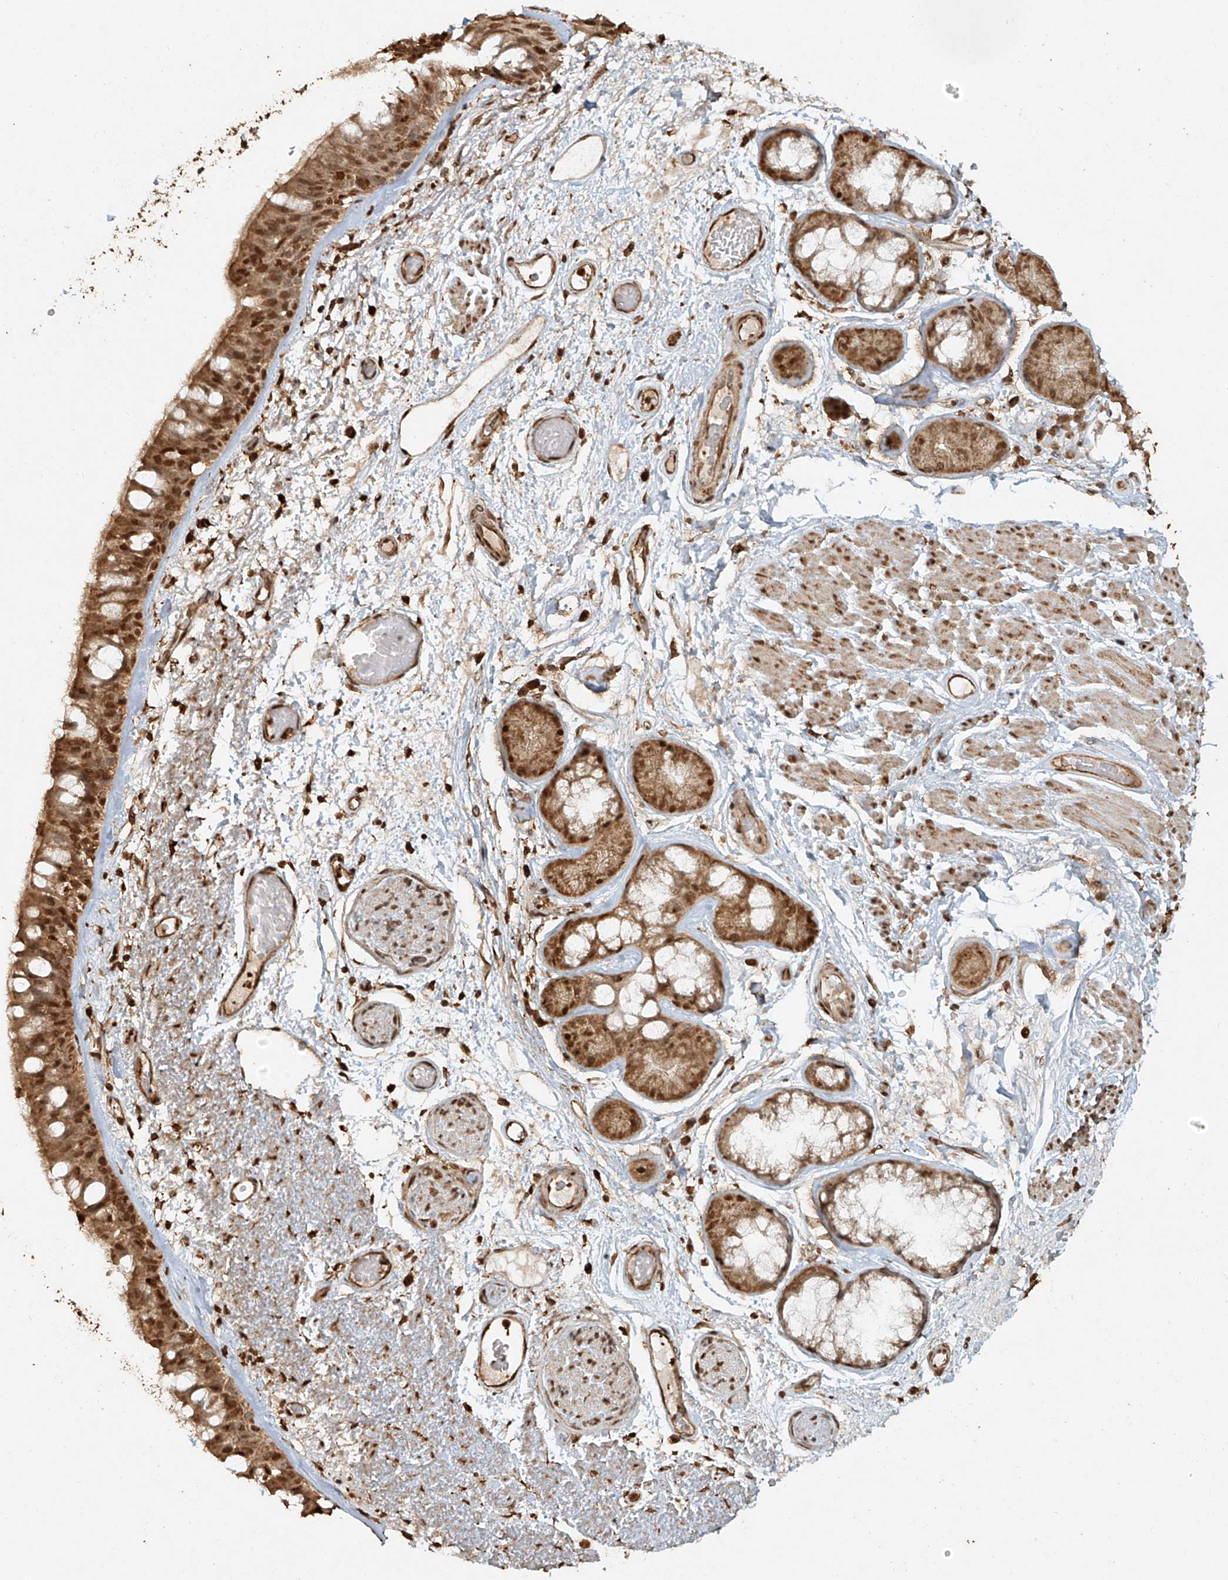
{"staining": {"intensity": "moderate", "quantity": ">75%", "location": "cytoplasmic/membranous,nuclear"}, "tissue": "bronchus", "cell_type": "Respiratory epithelial cells", "image_type": "normal", "snomed": [{"axis": "morphology", "description": "Normal tissue, NOS"}, {"axis": "morphology", "description": "Squamous cell carcinoma, NOS"}, {"axis": "topography", "description": "Lymph node"}, {"axis": "topography", "description": "Bronchus"}, {"axis": "topography", "description": "Lung"}], "caption": "The histopathology image exhibits staining of benign bronchus, revealing moderate cytoplasmic/membranous,nuclear protein expression (brown color) within respiratory epithelial cells.", "gene": "TIGAR", "patient": {"sex": "male", "age": 66}}